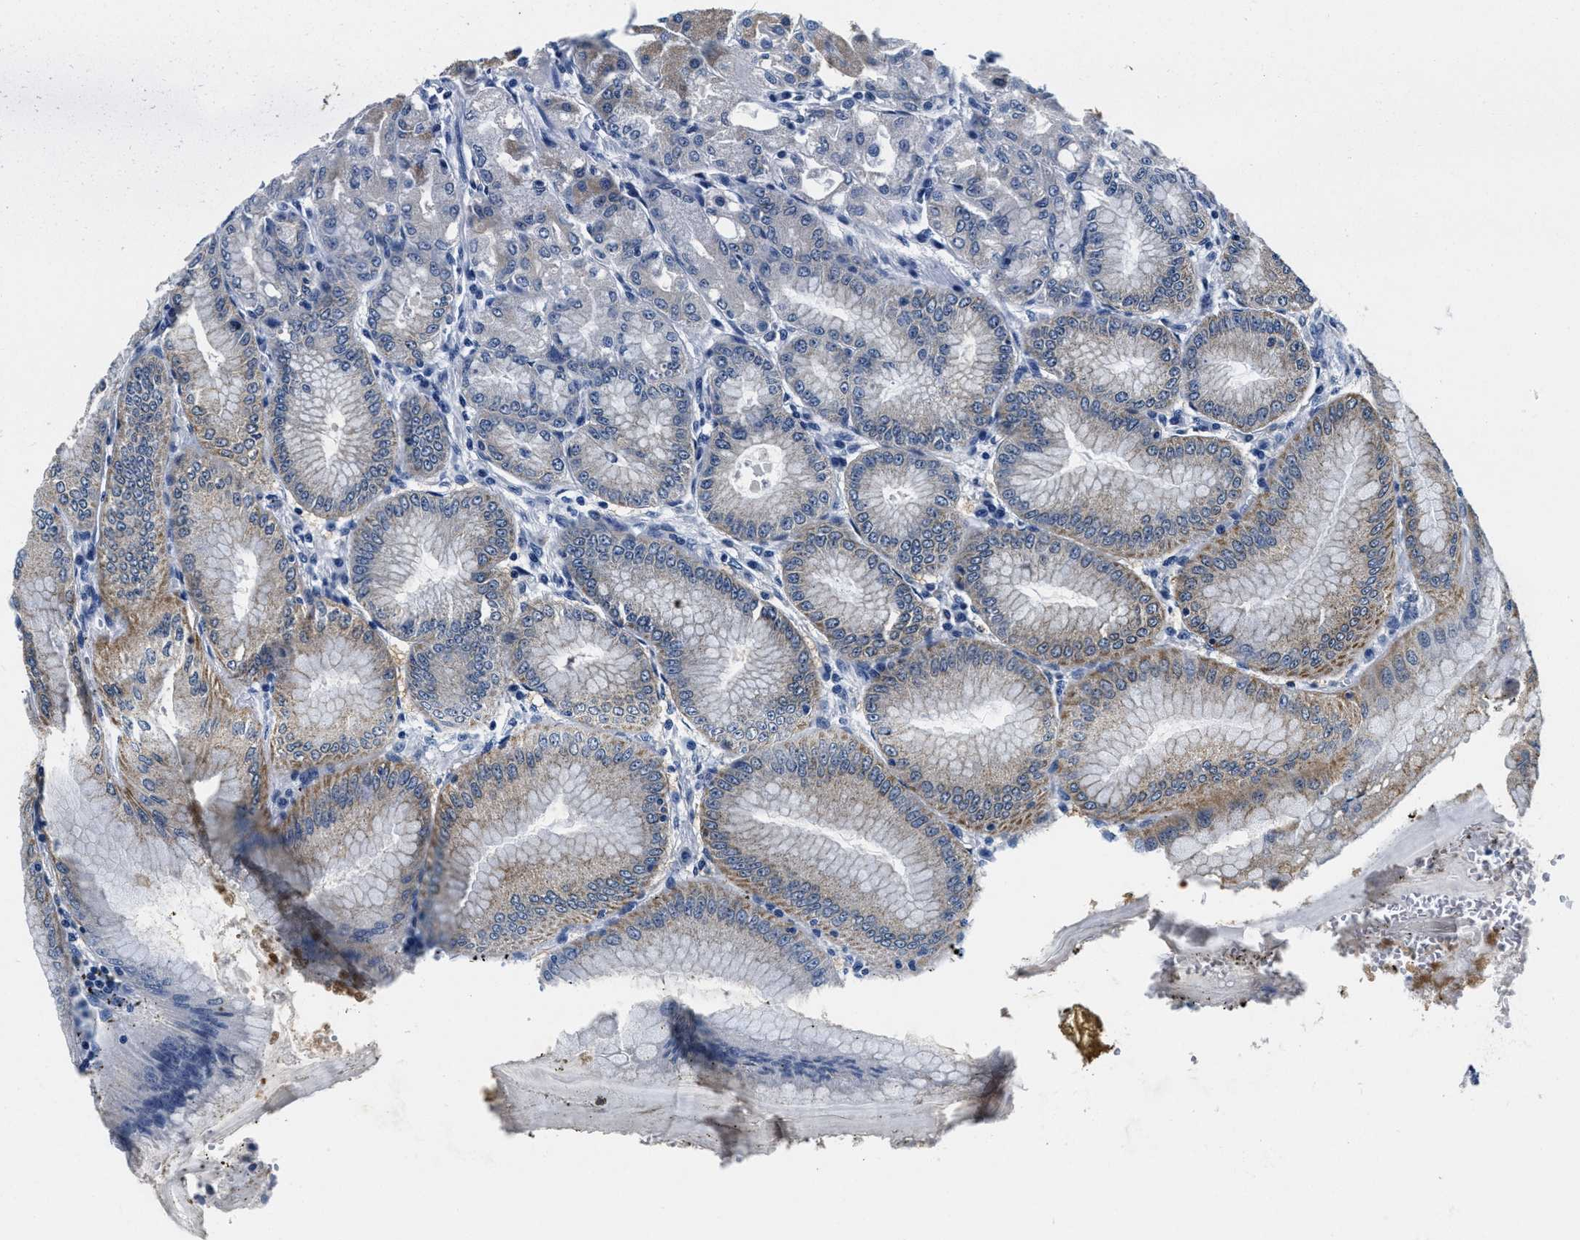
{"staining": {"intensity": "moderate", "quantity": "<25%", "location": "cytoplasmic/membranous"}, "tissue": "stomach", "cell_type": "Glandular cells", "image_type": "normal", "snomed": [{"axis": "morphology", "description": "Normal tissue, NOS"}, {"axis": "topography", "description": "Stomach, lower"}], "caption": "Immunohistochemistry (IHC) (DAB (3,3'-diaminobenzidine)) staining of normal stomach shows moderate cytoplasmic/membranous protein expression in about <25% of glandular cells. The staining is performed using DAB brown chromogen to label protein expression. The nuclei are counter-stained blue using hematoxylin.", "gene": "HS3ST2", "patient": {"sex": "male", "age": 71}}